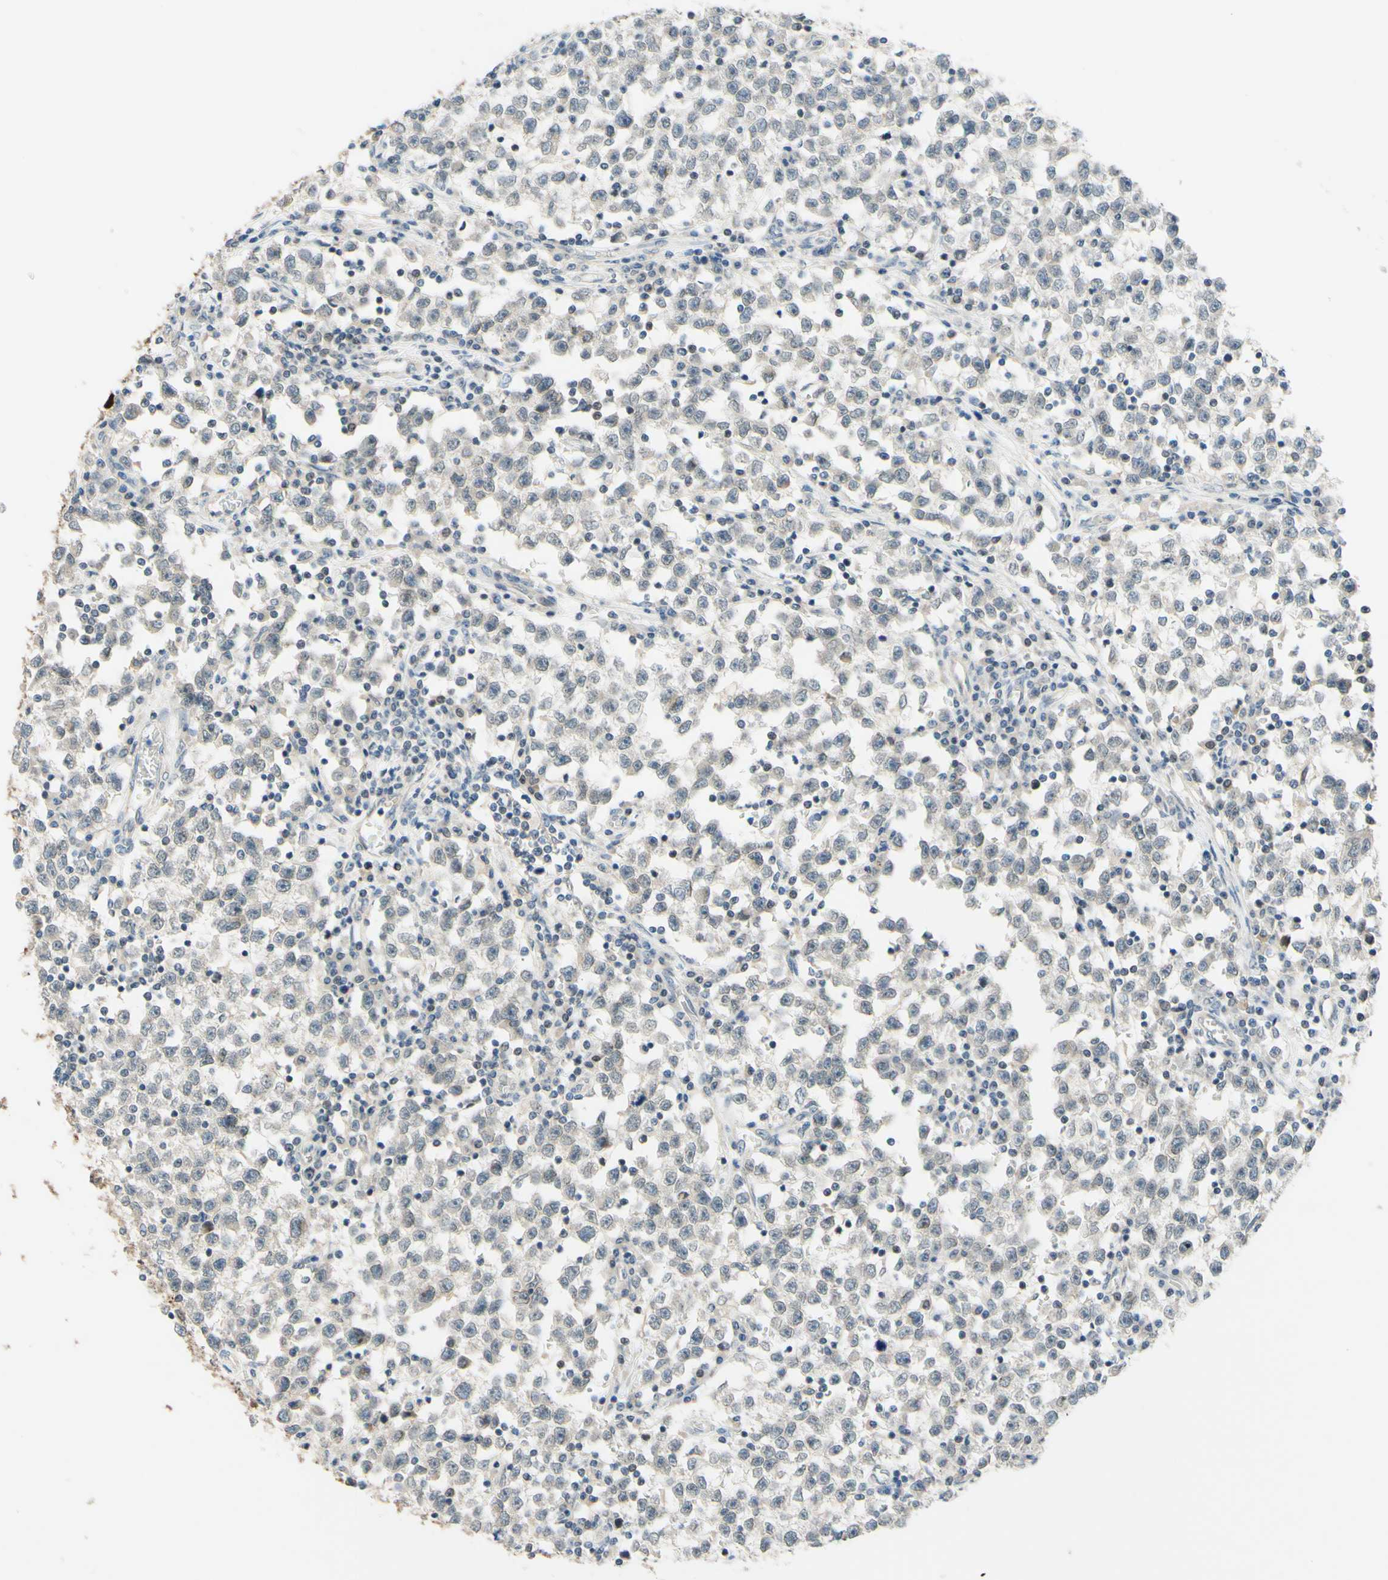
{"staining": {"intensity": "negative", "quantity": "none", "location": "none"}, "tissue": "testis cancer", "cell_type": "Tumor cells", "image_type": "cancer", "snomed": [{"axis": "morphology", "description": "Seminoma, NOS"}, {"axis": "topography", "description": "Testis"}], "caption": "Testis seminoma stained for a protein using immunohistochemistry exhibits no positivity tumor cells.", "gene": "C2CD2L", "patient": {"sex": "male", "age": 22}}